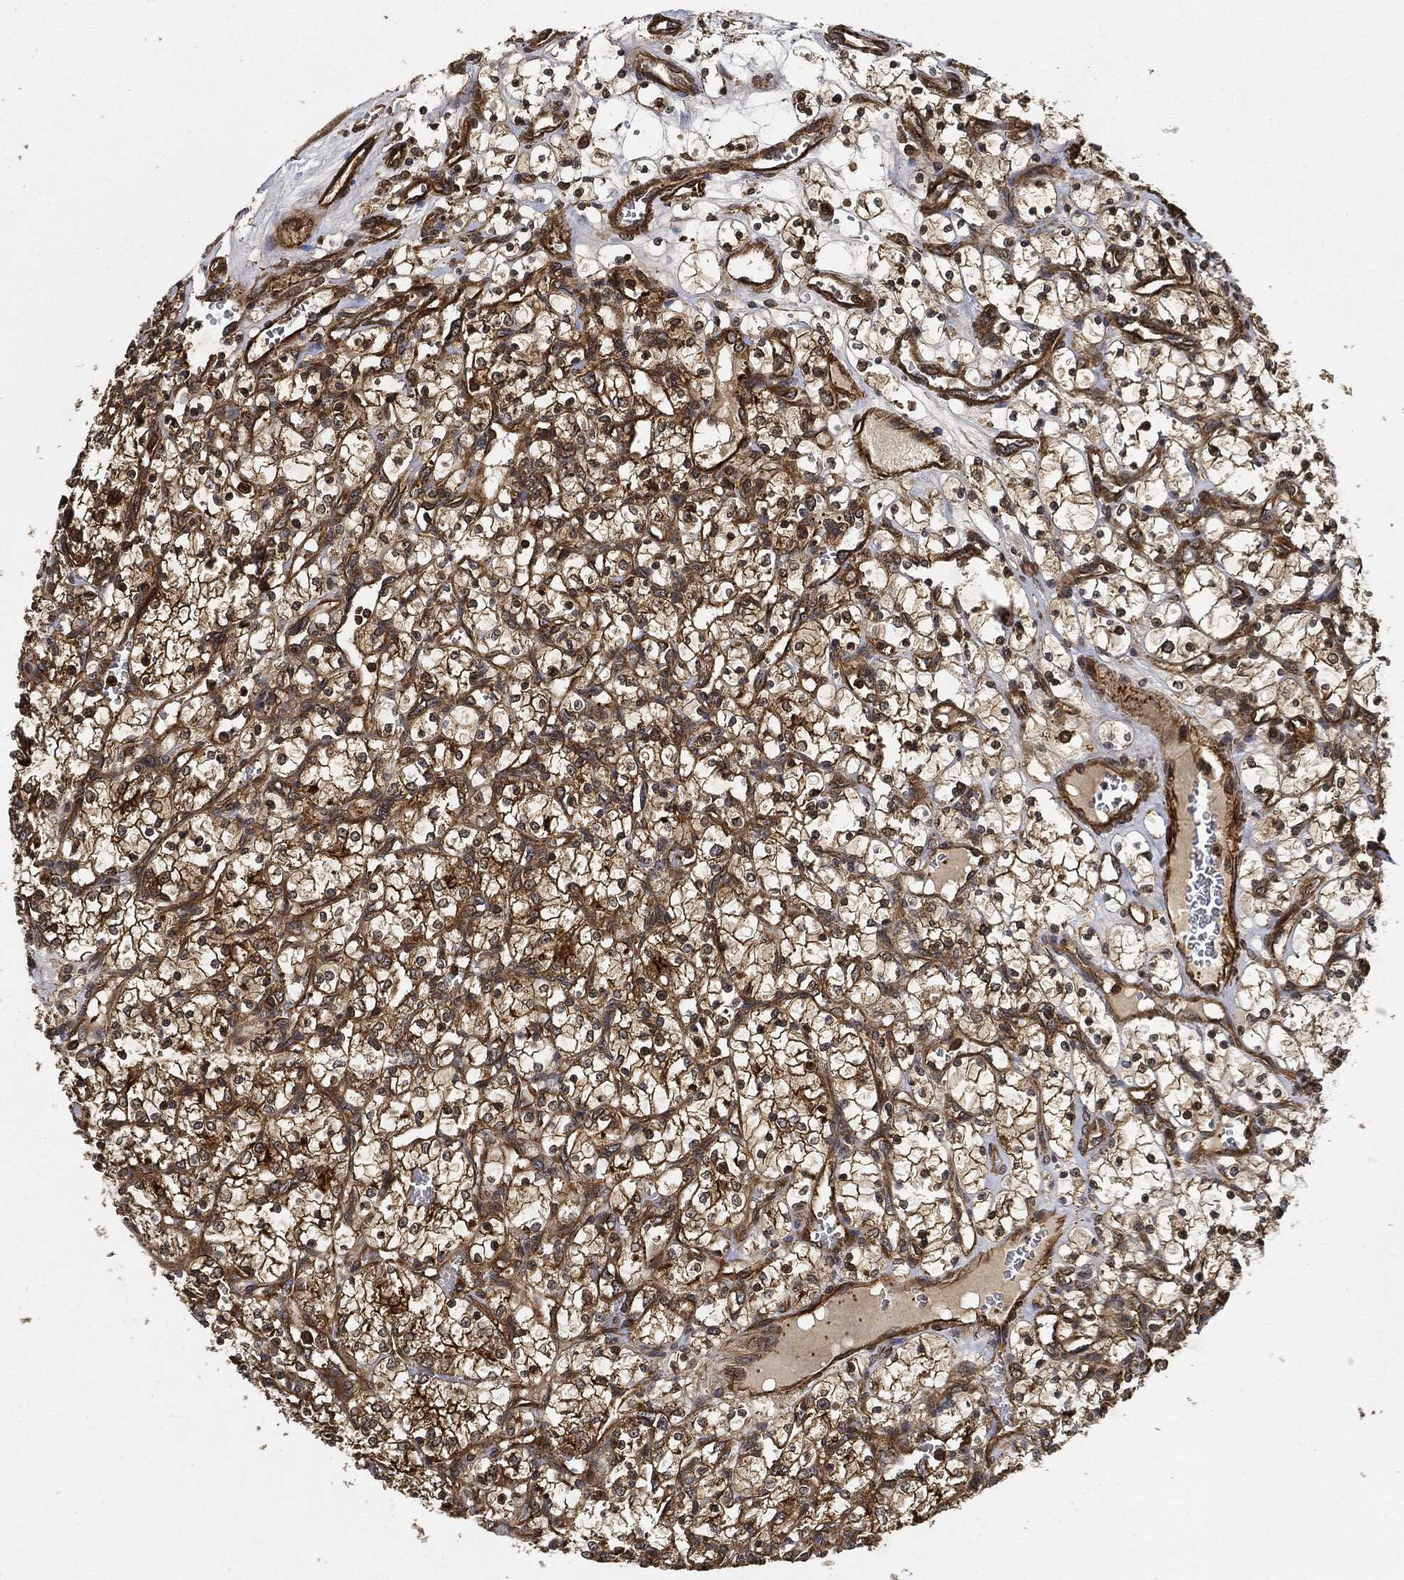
{"staining": {"intensity": "strong", "quantity": ">75%", "location": "cytoplasmic/membranous"}, "tissue": "renal cancer", "cell_type": "Tumor cells", "image_type": "cancer", "snomed": [{"axis": "morphology", "description": "Adenocarcinoma, NOS"}, {"axis": "topography", "description": "Kidney"}], "caption": "About >75% of tumor cells in renal adenocarcinoma exhibit strong cytoplasmic/membranous protein positivity as visualized by brown immunohistochemical staining.", "gene": "CEP290", "patient": {"sex": "female", "age": 69}}